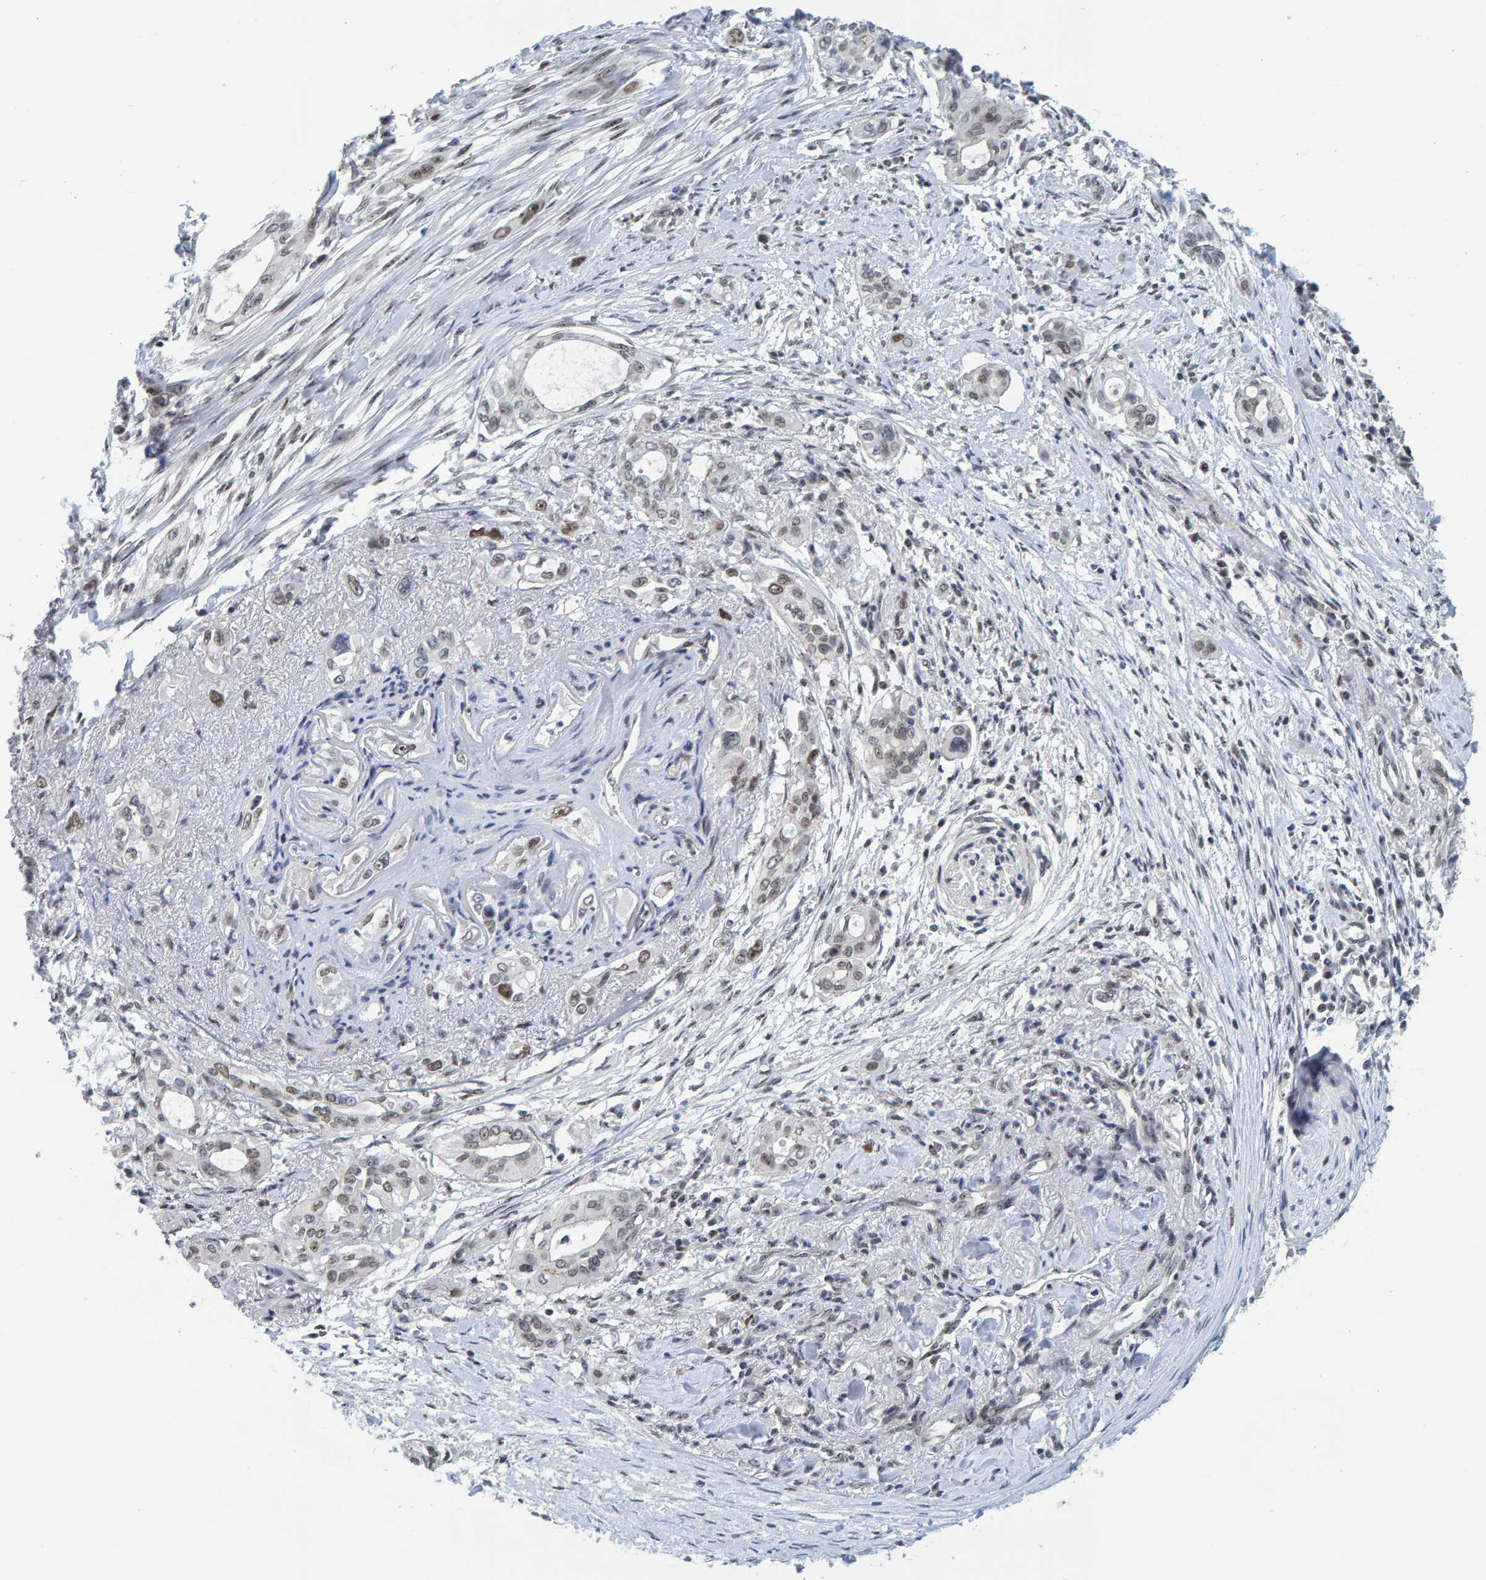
{"staining": {"intensity": "weak", "quantity": "25%-75%", "location": "nuclear"}, "tissue": "pancreatic cancer", "cell_type": "Tumor cells", "image_type": "cancer", "snomed": [{"axis": "morphology", "description": "Adenocarcinoma, NOS"}, {"axis": "topography", "description": "Pancreas"}], "caption": "A brown stain labels weak nuclear expression of a protein in adenocarcinoma (pancreatic) tumor cells. The protein is stained brown, and the nuclei are stained in blue (DAB IHC with brightfield microscopy, high magnification).", "gene": "POLR1E", "patient": {"sex": "female", "age": 60}}